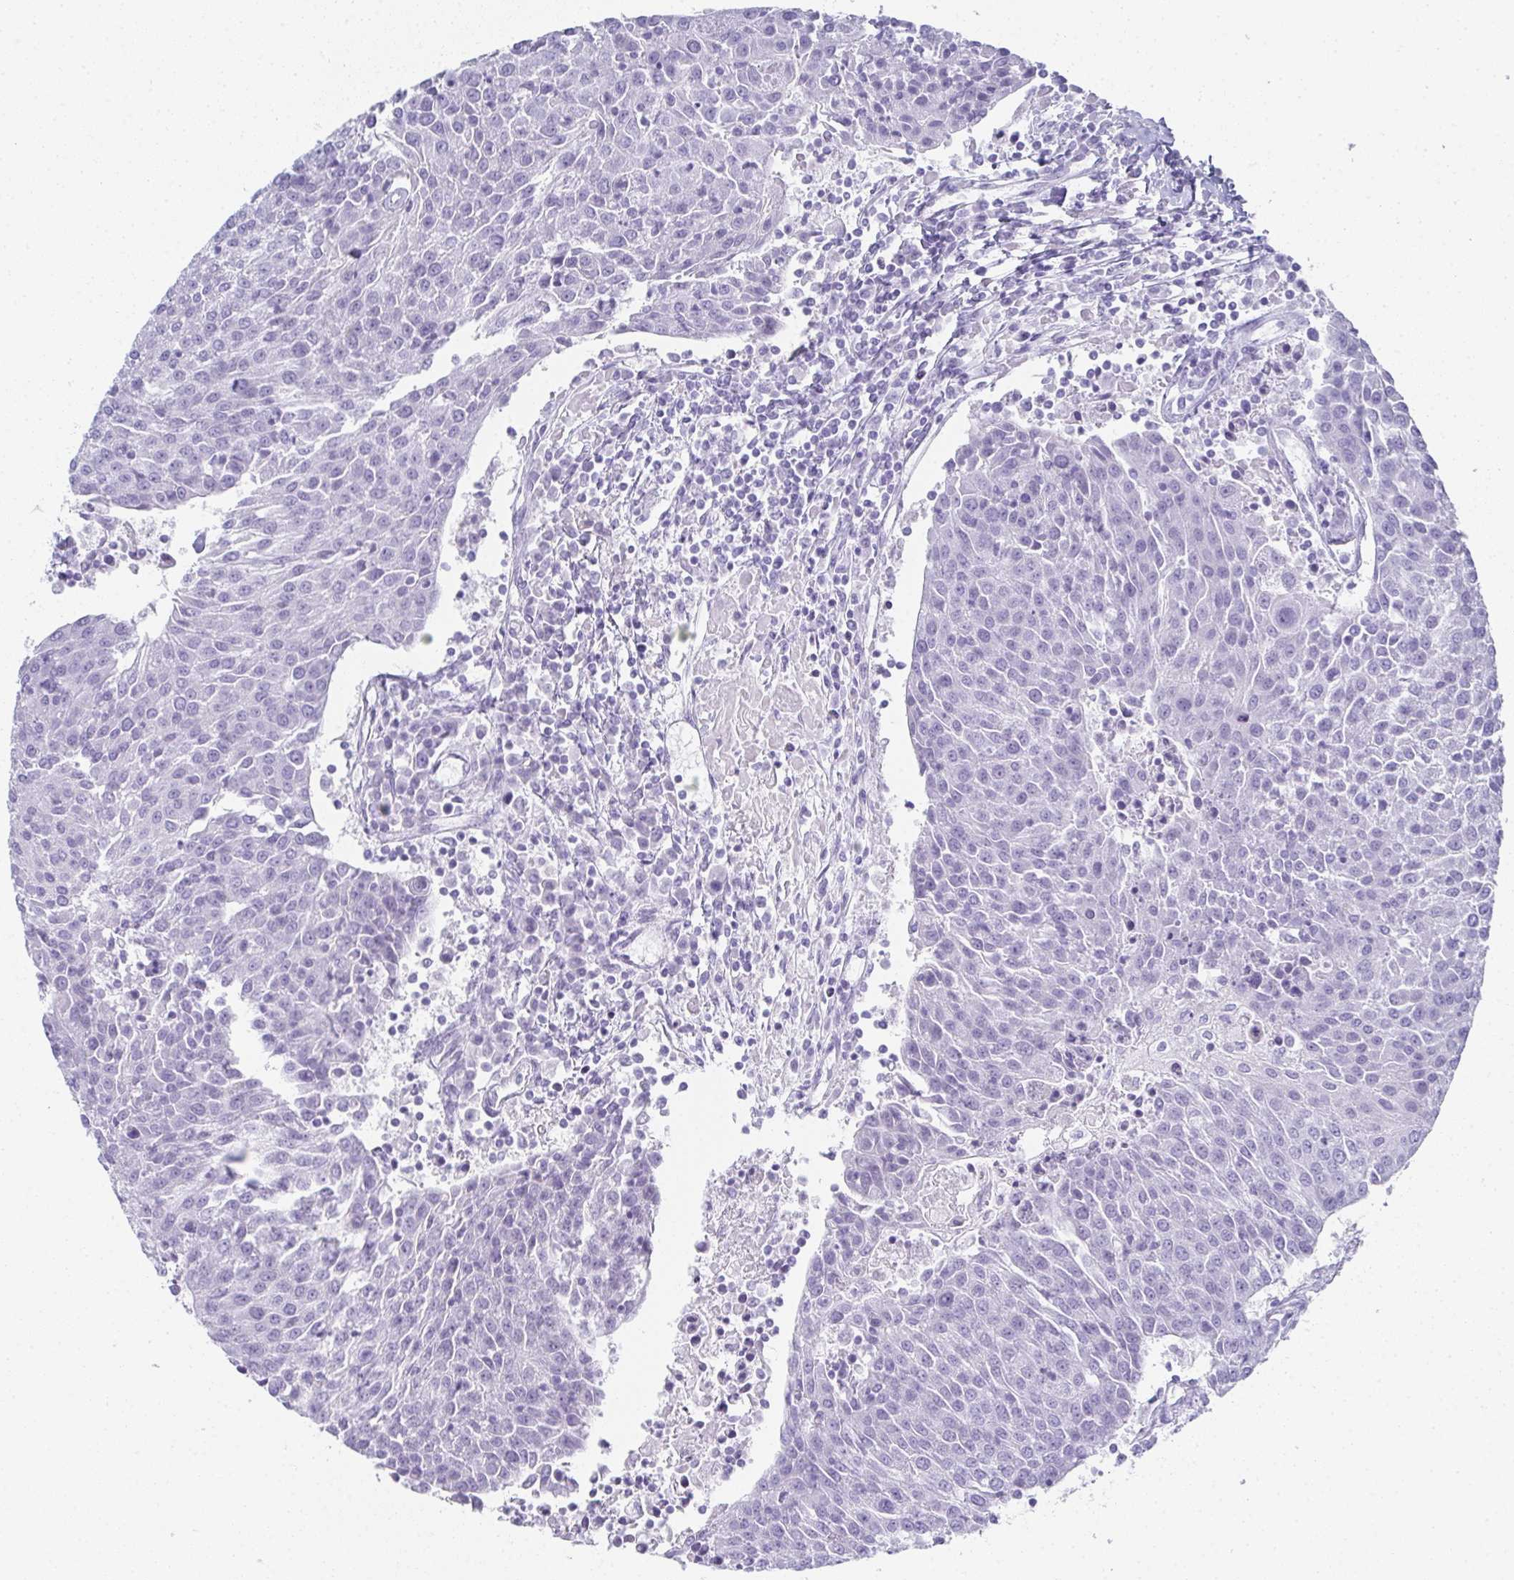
{"staining": {"intensity": "negative", "quantity": "none", "location": "none"}, "tissue": "urothelial cancer", "cell_type": "Tumor cells", "image_type": "cancer", "snomed": [{"axis": "morphology", "description": "Urothelial carcinoma, High grade"}, {"axis": "topography", "description": "Urinary bladder"}], "caption": "High magnification brightfield microscopy of high-grade urothelial carcinoma stained with DAB (3,3'-diaminobenzidine) (brown) and counterstained with hematoxylin (blue): tumor cells show no significant expression. (Stains: DAB immunohistochemistry with hematoxylin counter stain, Microscopy: brightfield microscopy at high magnification).", "gene": "SYCP1", "patient": {"sex": "female", "age": 85}}